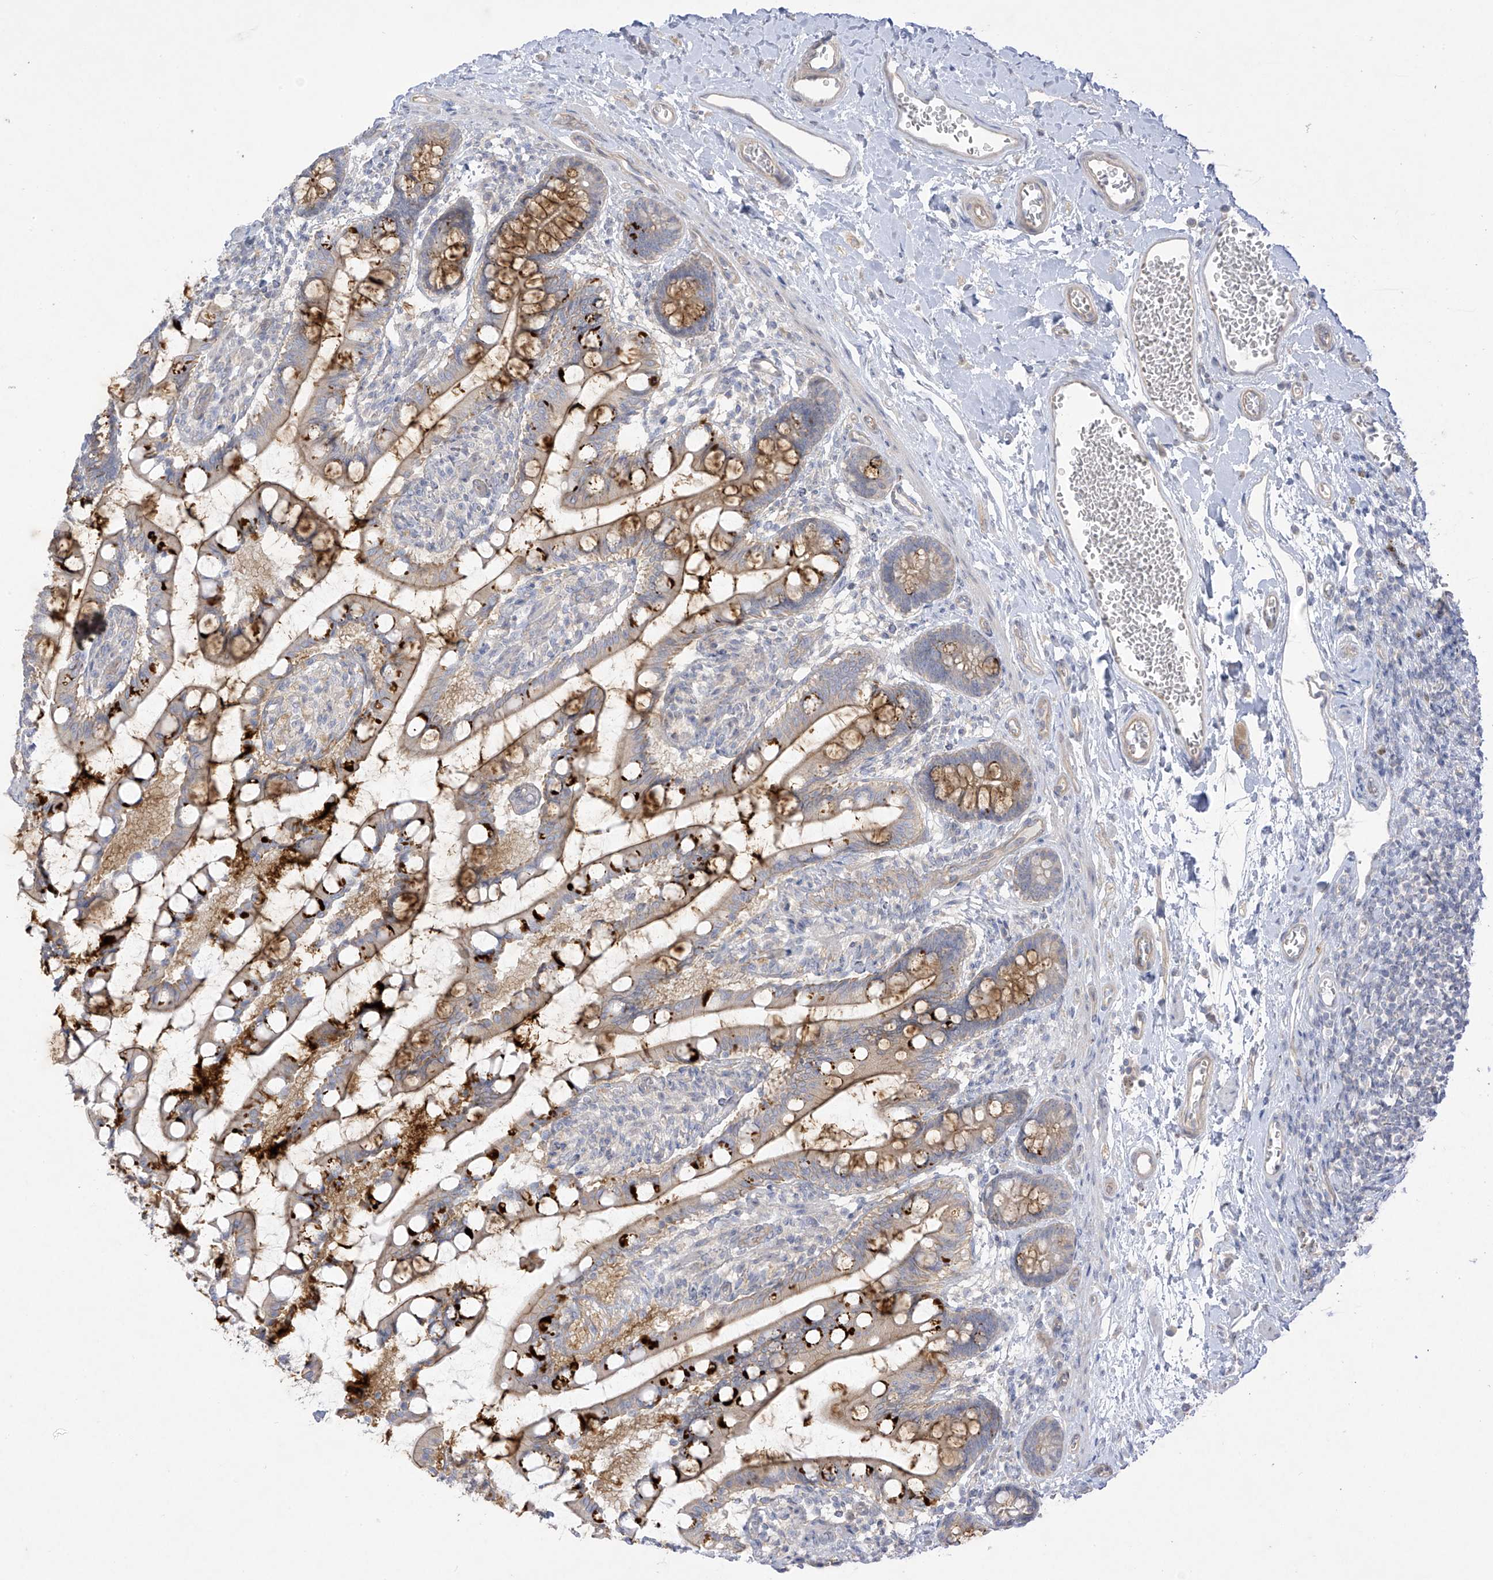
{"staining": {"intensity": "strong", "quantity": "25%-75%", "location": "cytoplasmic/membranous"}, "tissue": "small intestine", "cell_type": "Glandular cells", "image_type": "normal", "snomed": [{"axis": "morphology", "description": "Normal tissue, NOS"}, {"axis": "topography", "description": "Small intestine"}], "caption": "High-magnification brightfield microscopy of benign small intestine stained with DAB (3,3'-diaminobenzidine) (brown) and counterstained with hematoxylin (blue). glandular cells exhibit strong cytoplasmic/membranous staining is present in about25%-75% of cells.", "gene": "EIPR1", "patient": {"sex": "male", "age": 52}}